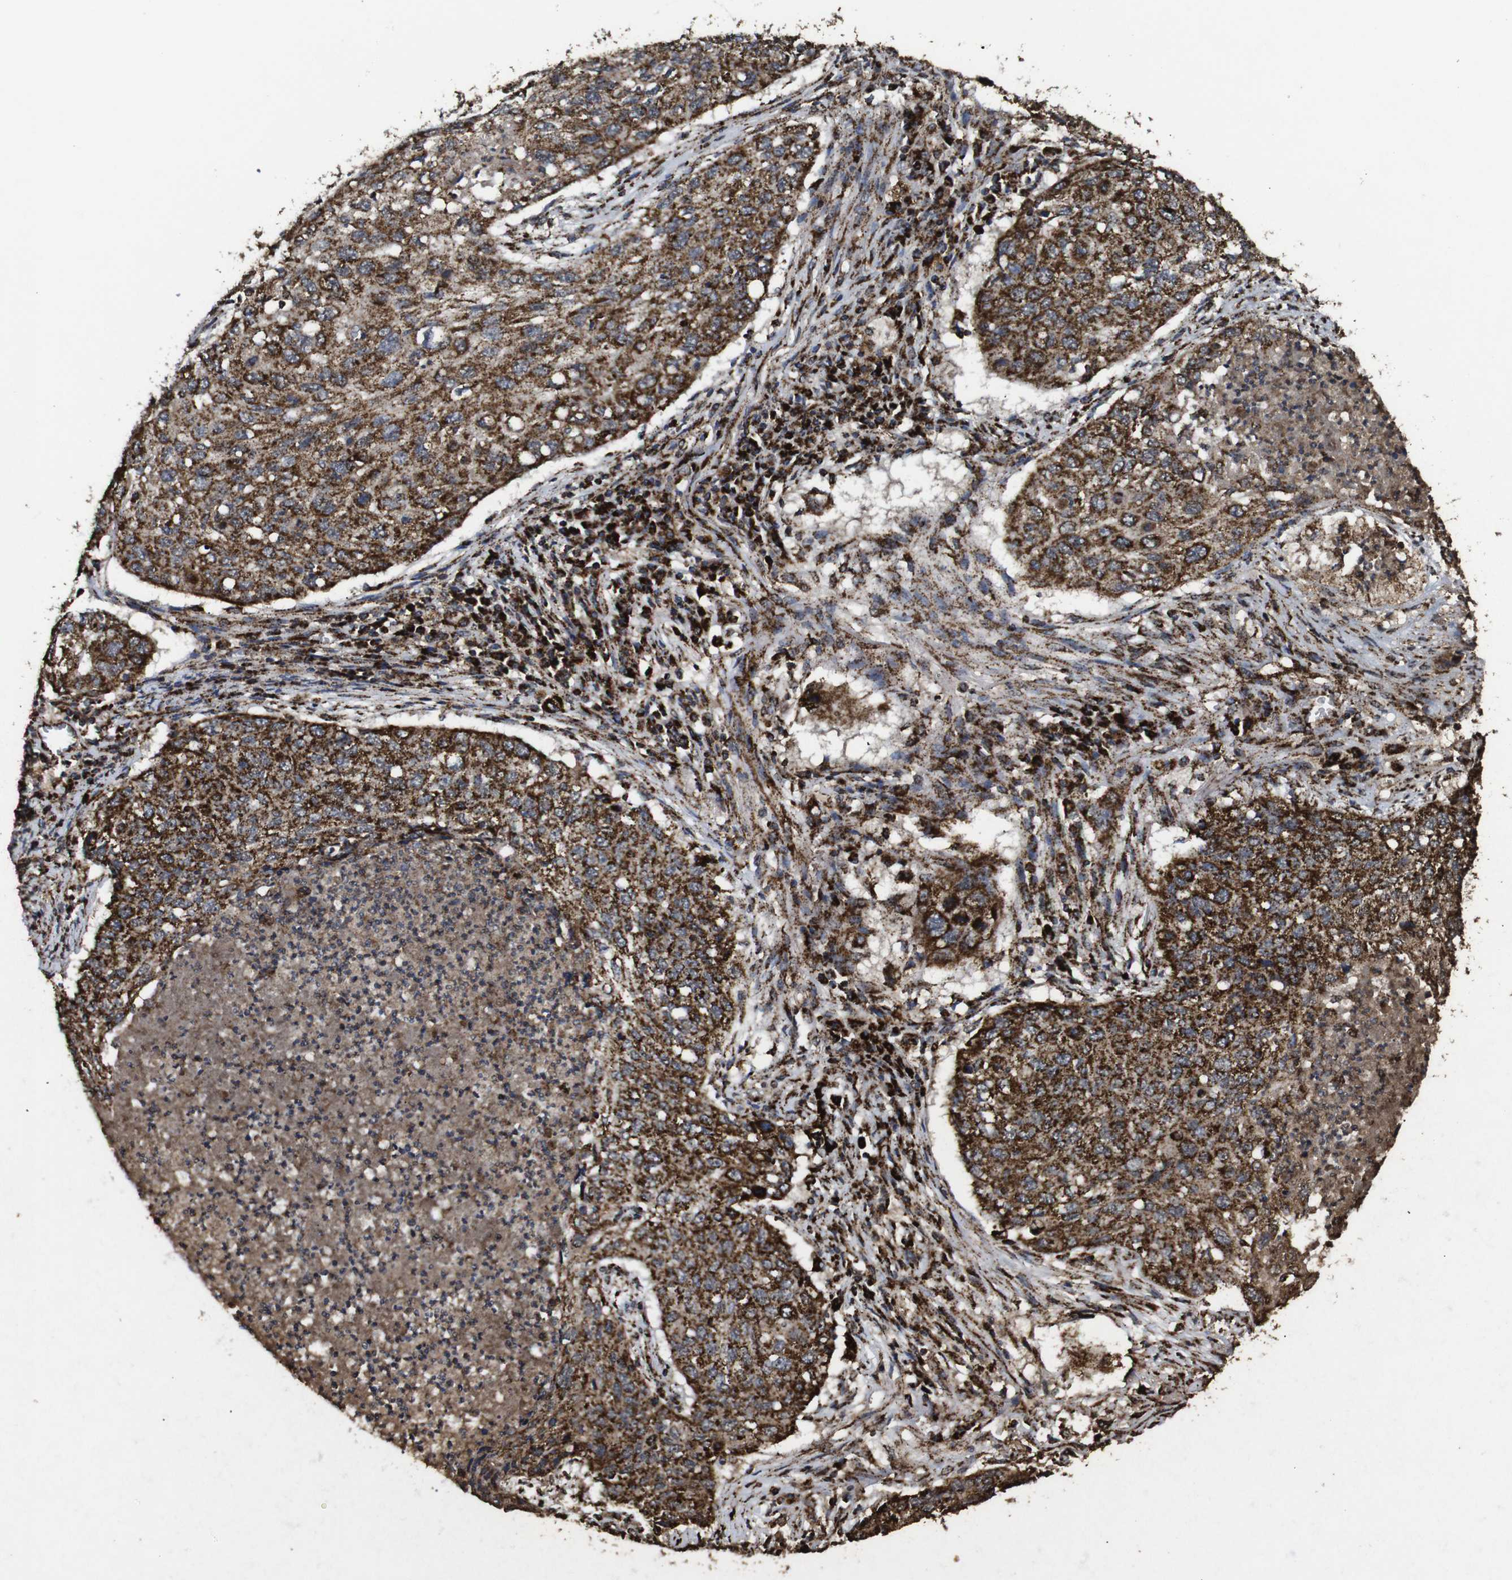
{"staining": {"intensity": "strong", "quantity": ">75%", "location": "cytoplasmic/membranous"}, "tissue": "lung cancer", "cell_type": "Tumor cells", "image_type": "cancer", "snomed": [{"axis": "morphology", "description": "Squamous cell carcinoma, NOS"}, {"axis": "topography", "description": "Lung"}], "caption": "Human squamous cell carcinoma (lung) stained with a brown dye reveals strong cytoplasmic/membranous positive positivity in about >75% of tumor cells.", "gene": "ATP5F1A", "patient": {"sex": "female", "age": 63}}